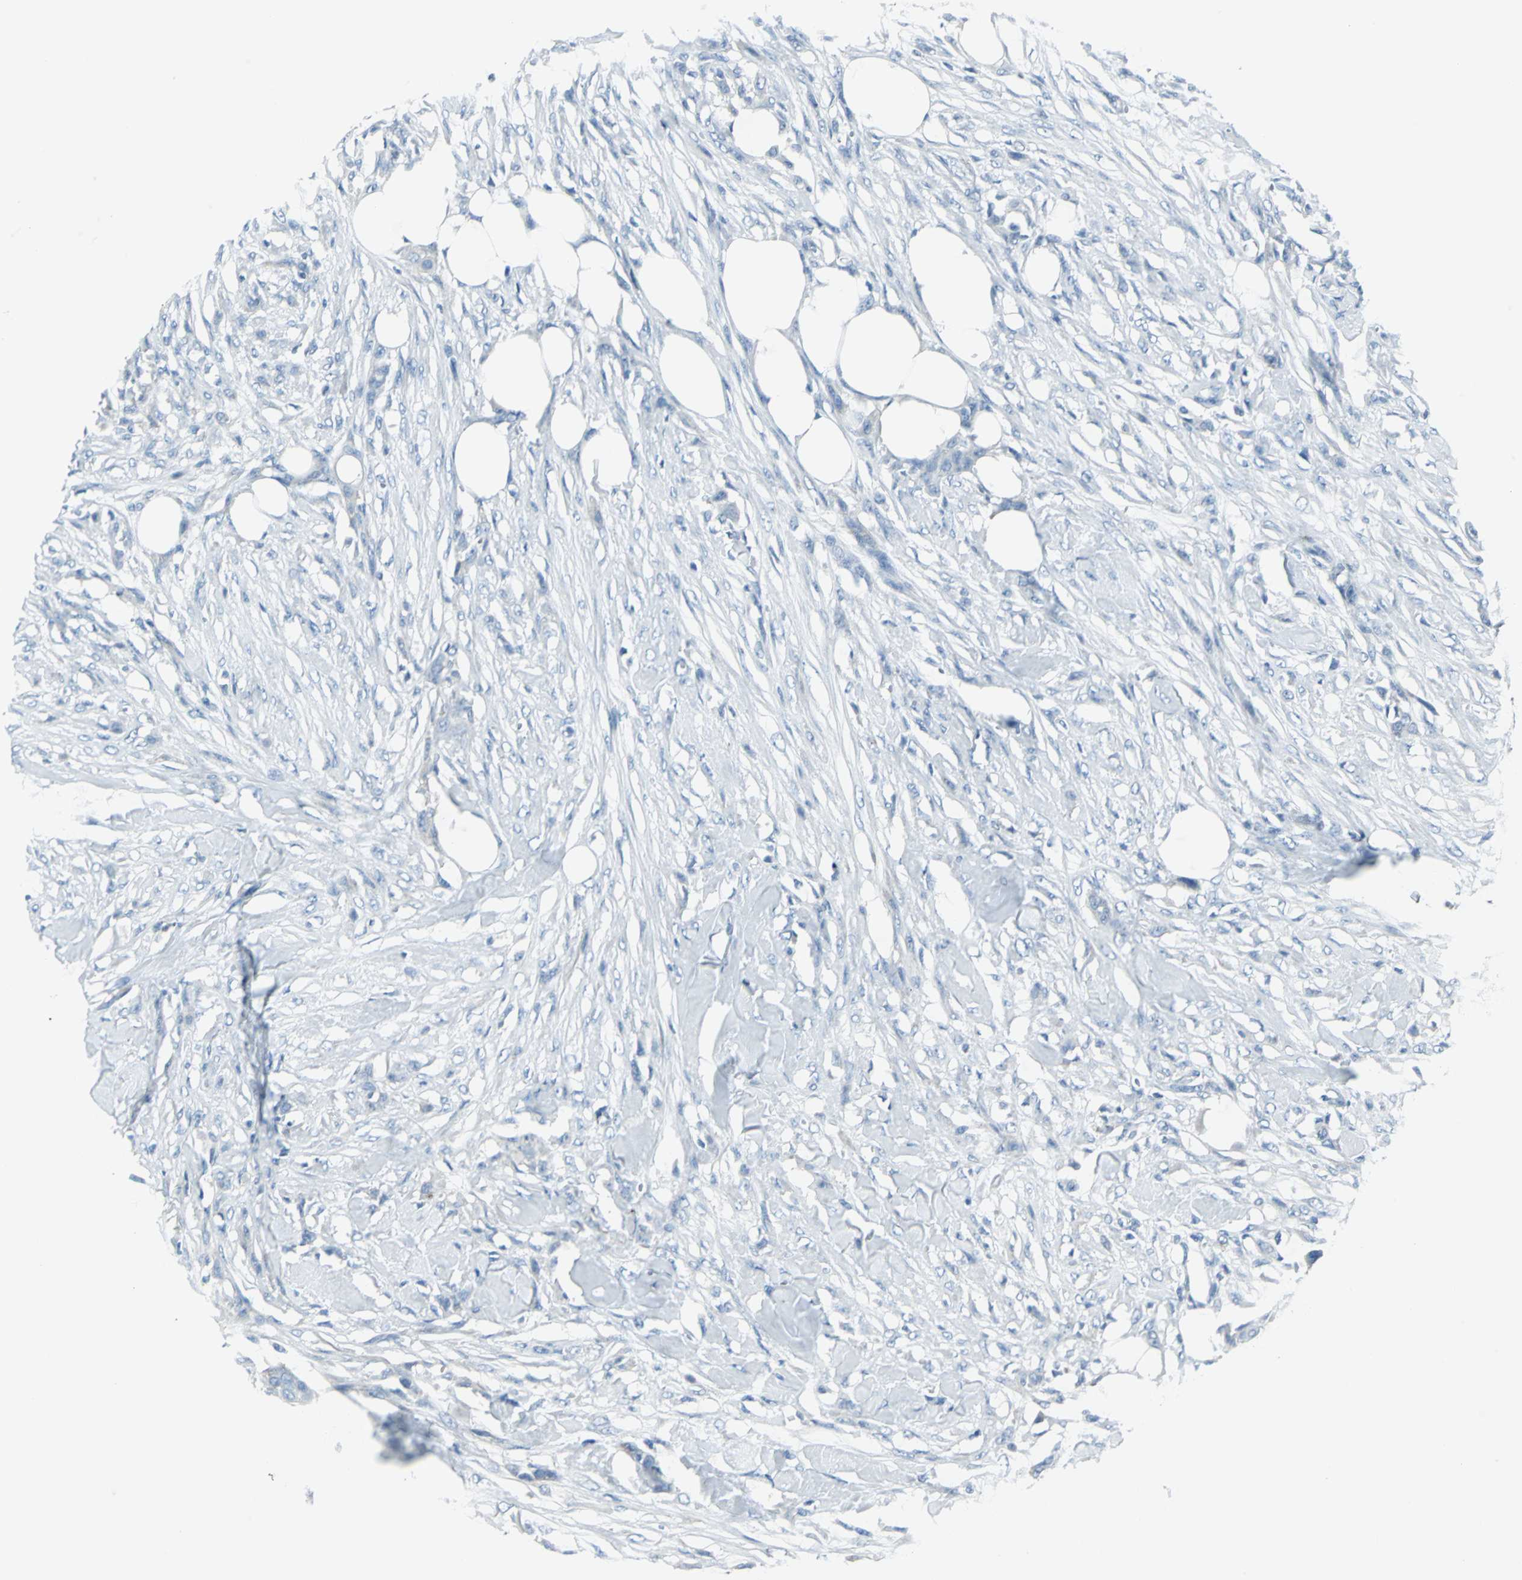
{"staining": {"intensity": "negative", "quantity": "none", "location": "none"}, "tissue": "skin cancer", "cell_type": "Tumor cells", "image_type": "cancer", "snomed": [{"axis": "morphology", "description": "Normal tissue, NOS"}, {"axis": "morphology", "description": "Squamous cell carcinoma, NOS"}, {"axis": "topography", "description": "Skin"}], "caption": "This is an IHC histopathology image of human skin cancer (squamous cell carcinoma). There is no positivity in tumor cells.", "gene": "DNAI2", "patient": {"sex": "female", "age": 59}}